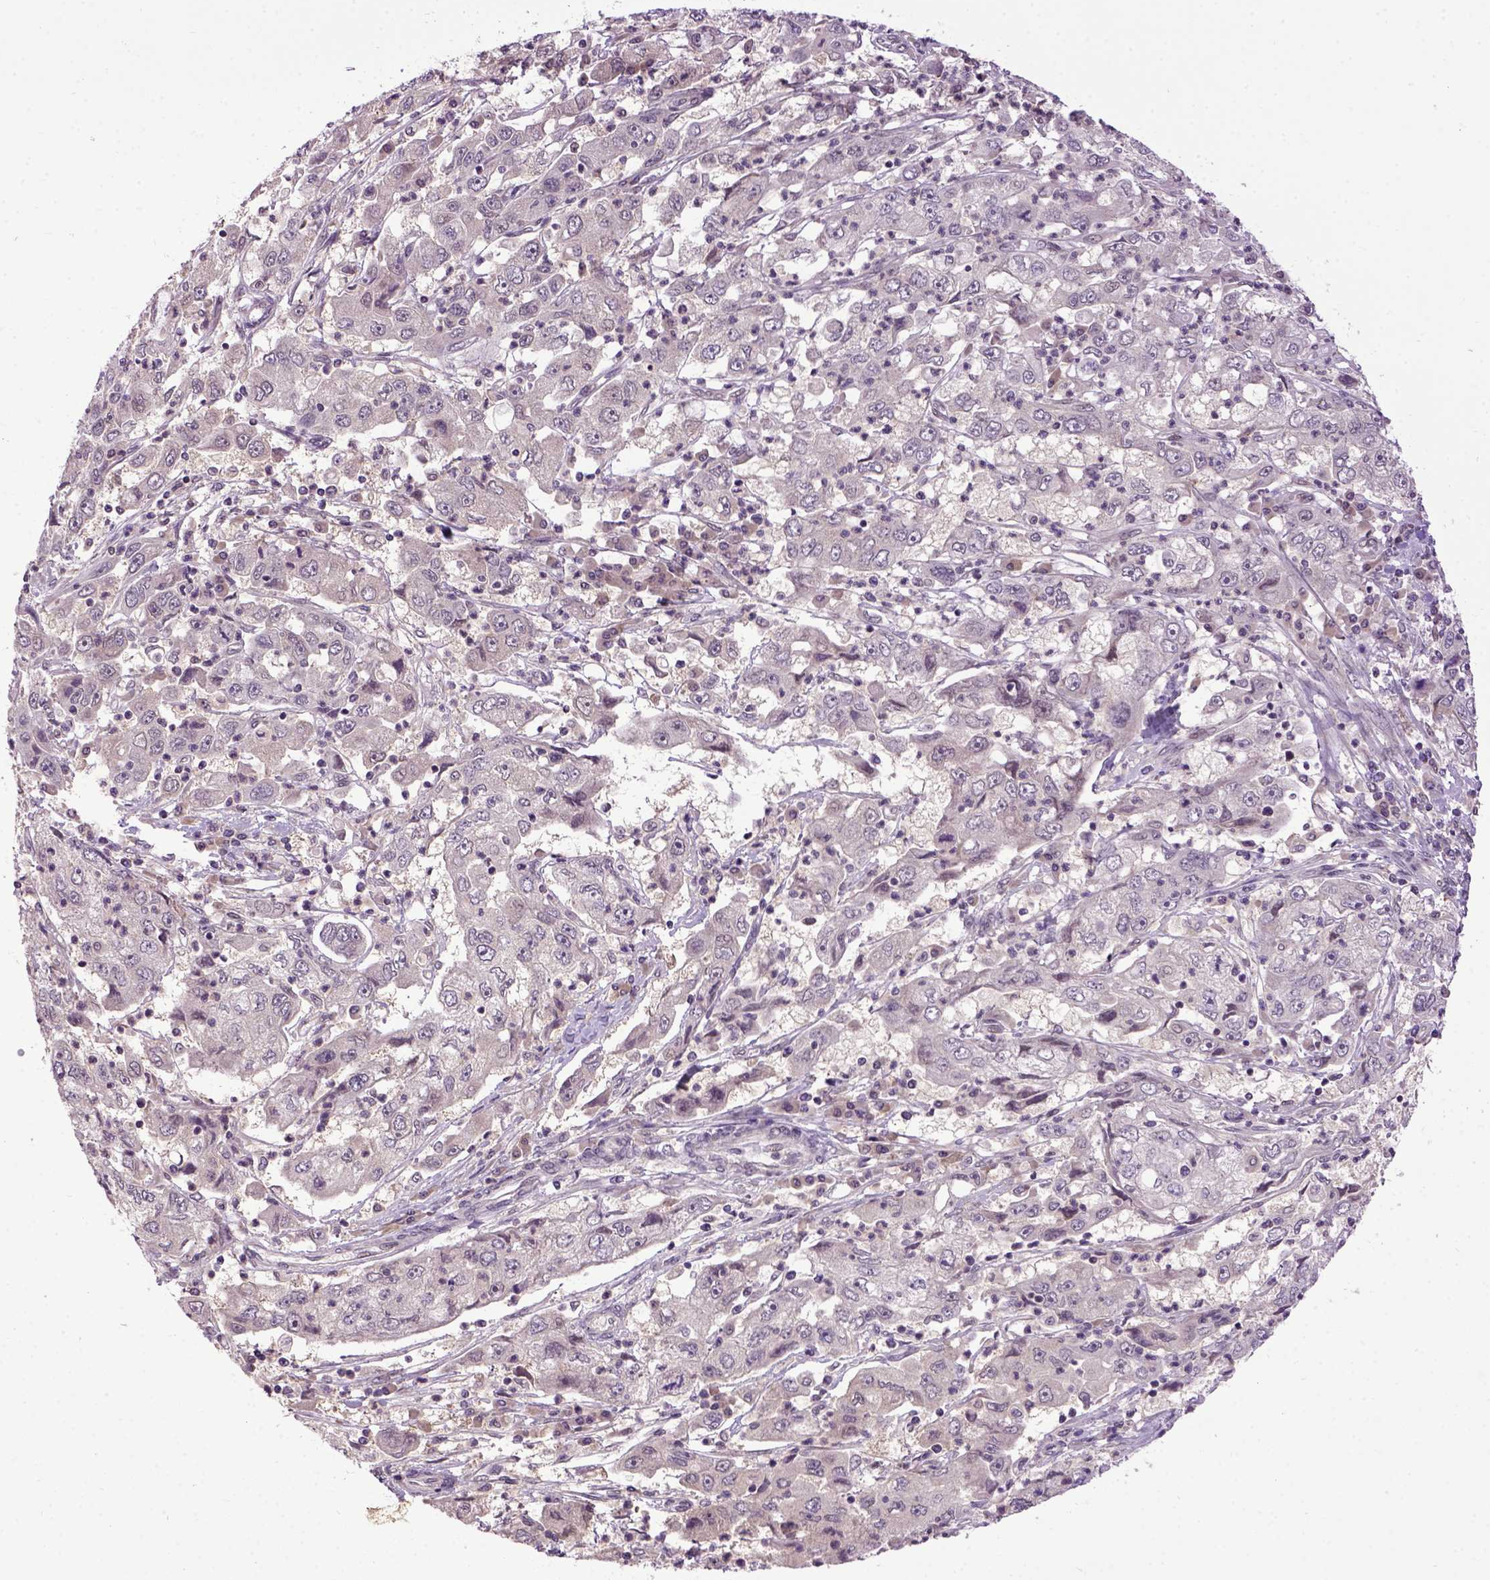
{"staining": {"intensity": "negative", "quantity": "none", "location": "none"}, "tissue": "cervical cancer", "cell_type": "Tumor cells", "image_type": "cancer", "snomed": [{"axis": "morphology", "description": "Squamous cell carcinoma, NOS"}, {"axis": "topography", "description": "Cervix"}], "caption": "Tumor cells are negative for brown protein staining in squamous cell carcinoma (cervical). (Brightfield microscopy of DAB (3,3'-diaminobenzidine) IHC at high magnification).", "gene": "RAB43", "patient": {"sex": "female", "age": 36}}